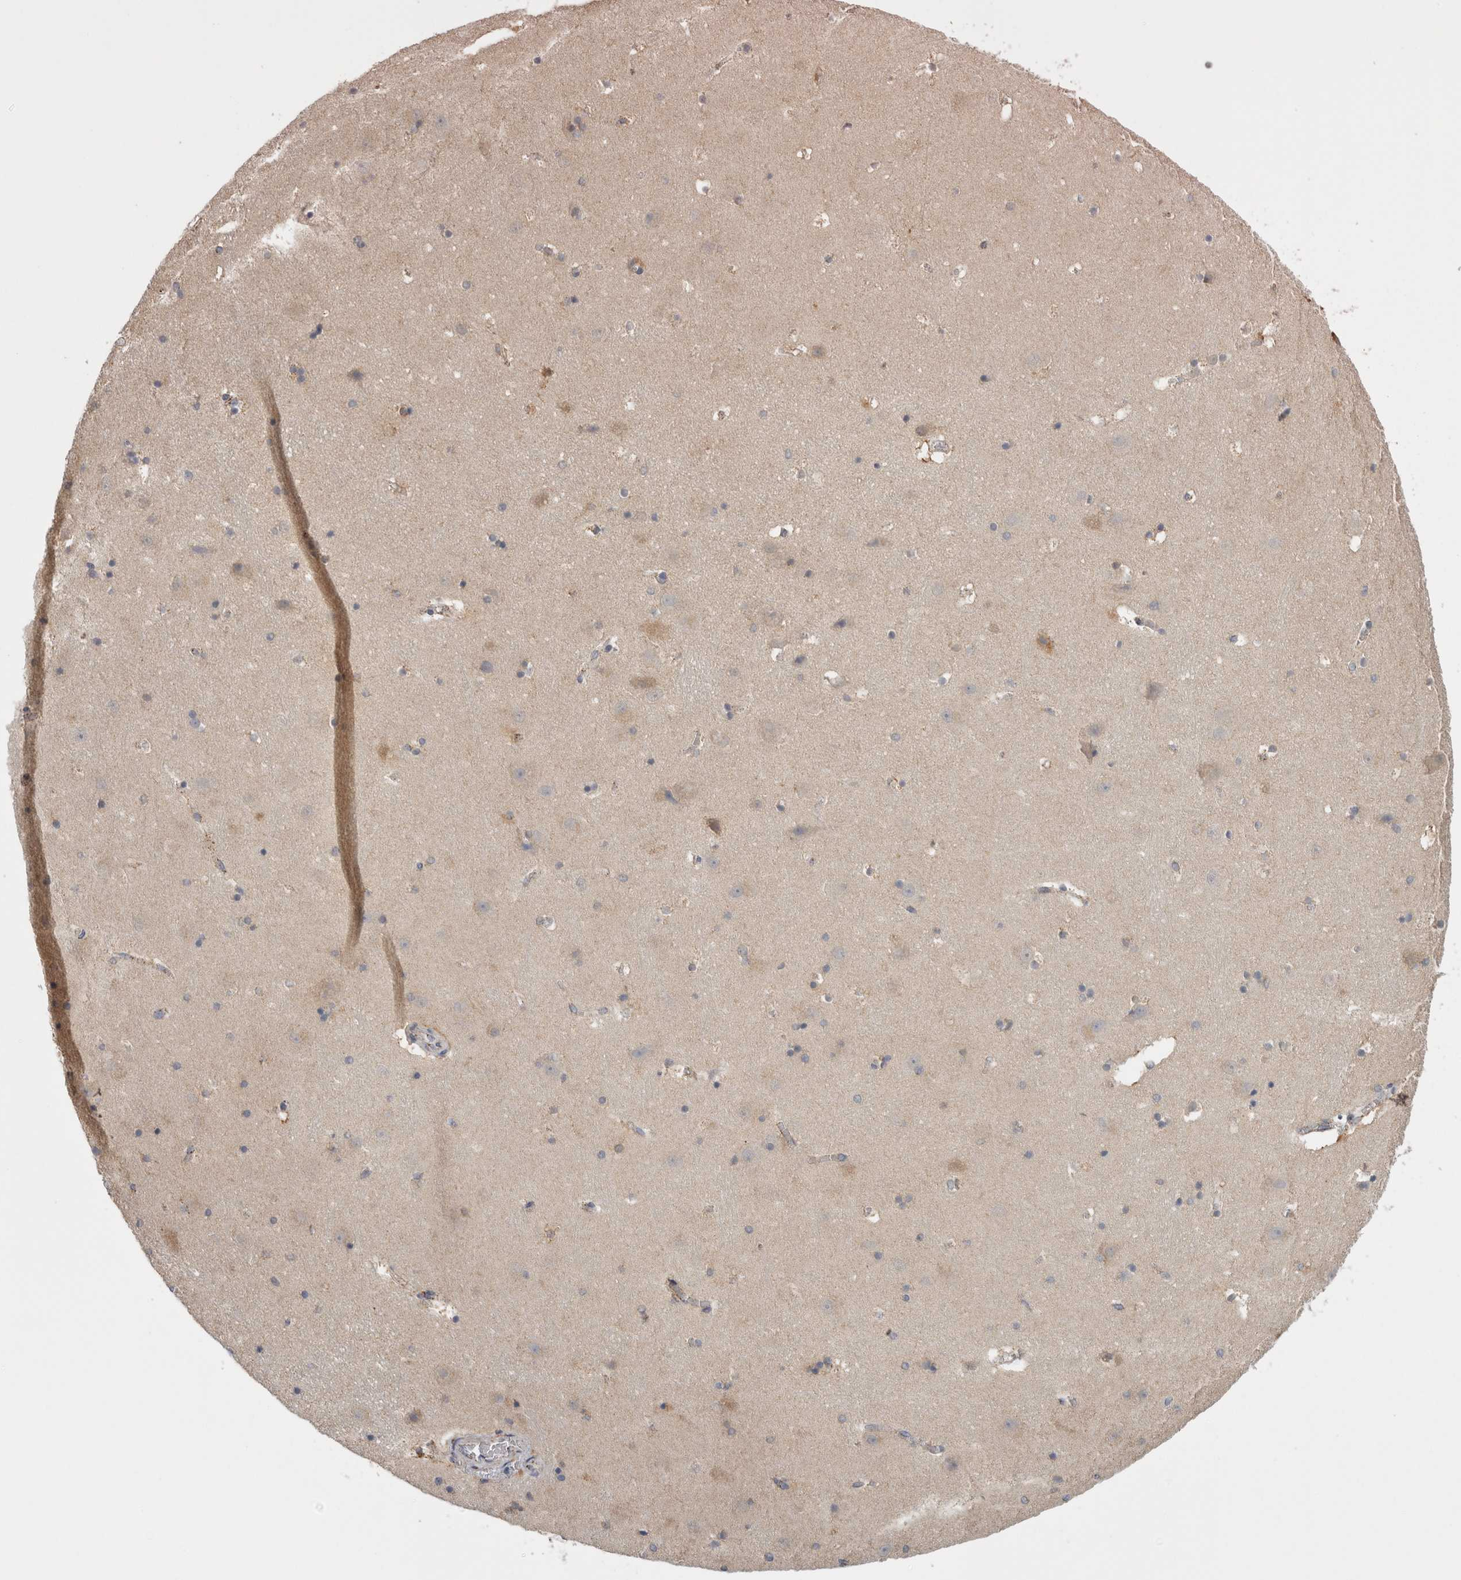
{"staining": {"intensity": "weak", "quantity": "<25%", "location": "cytoplasmic/membranous"}, "tissue": "hippocampus", "cell_type": "Glial cells", "image_type": "normal", "snomed": [{"axis": "morphology", "description": "Normal tissue, NOS"}, {"axis": "topography", "description": "Hippocampus"}], "caption": "Image shows no significant protein positivity in glial cells of benign hippocampus. Nuclei are stained in blue.", "gene": "TCAP", "patient": {"sex": "male", "age": 45}}